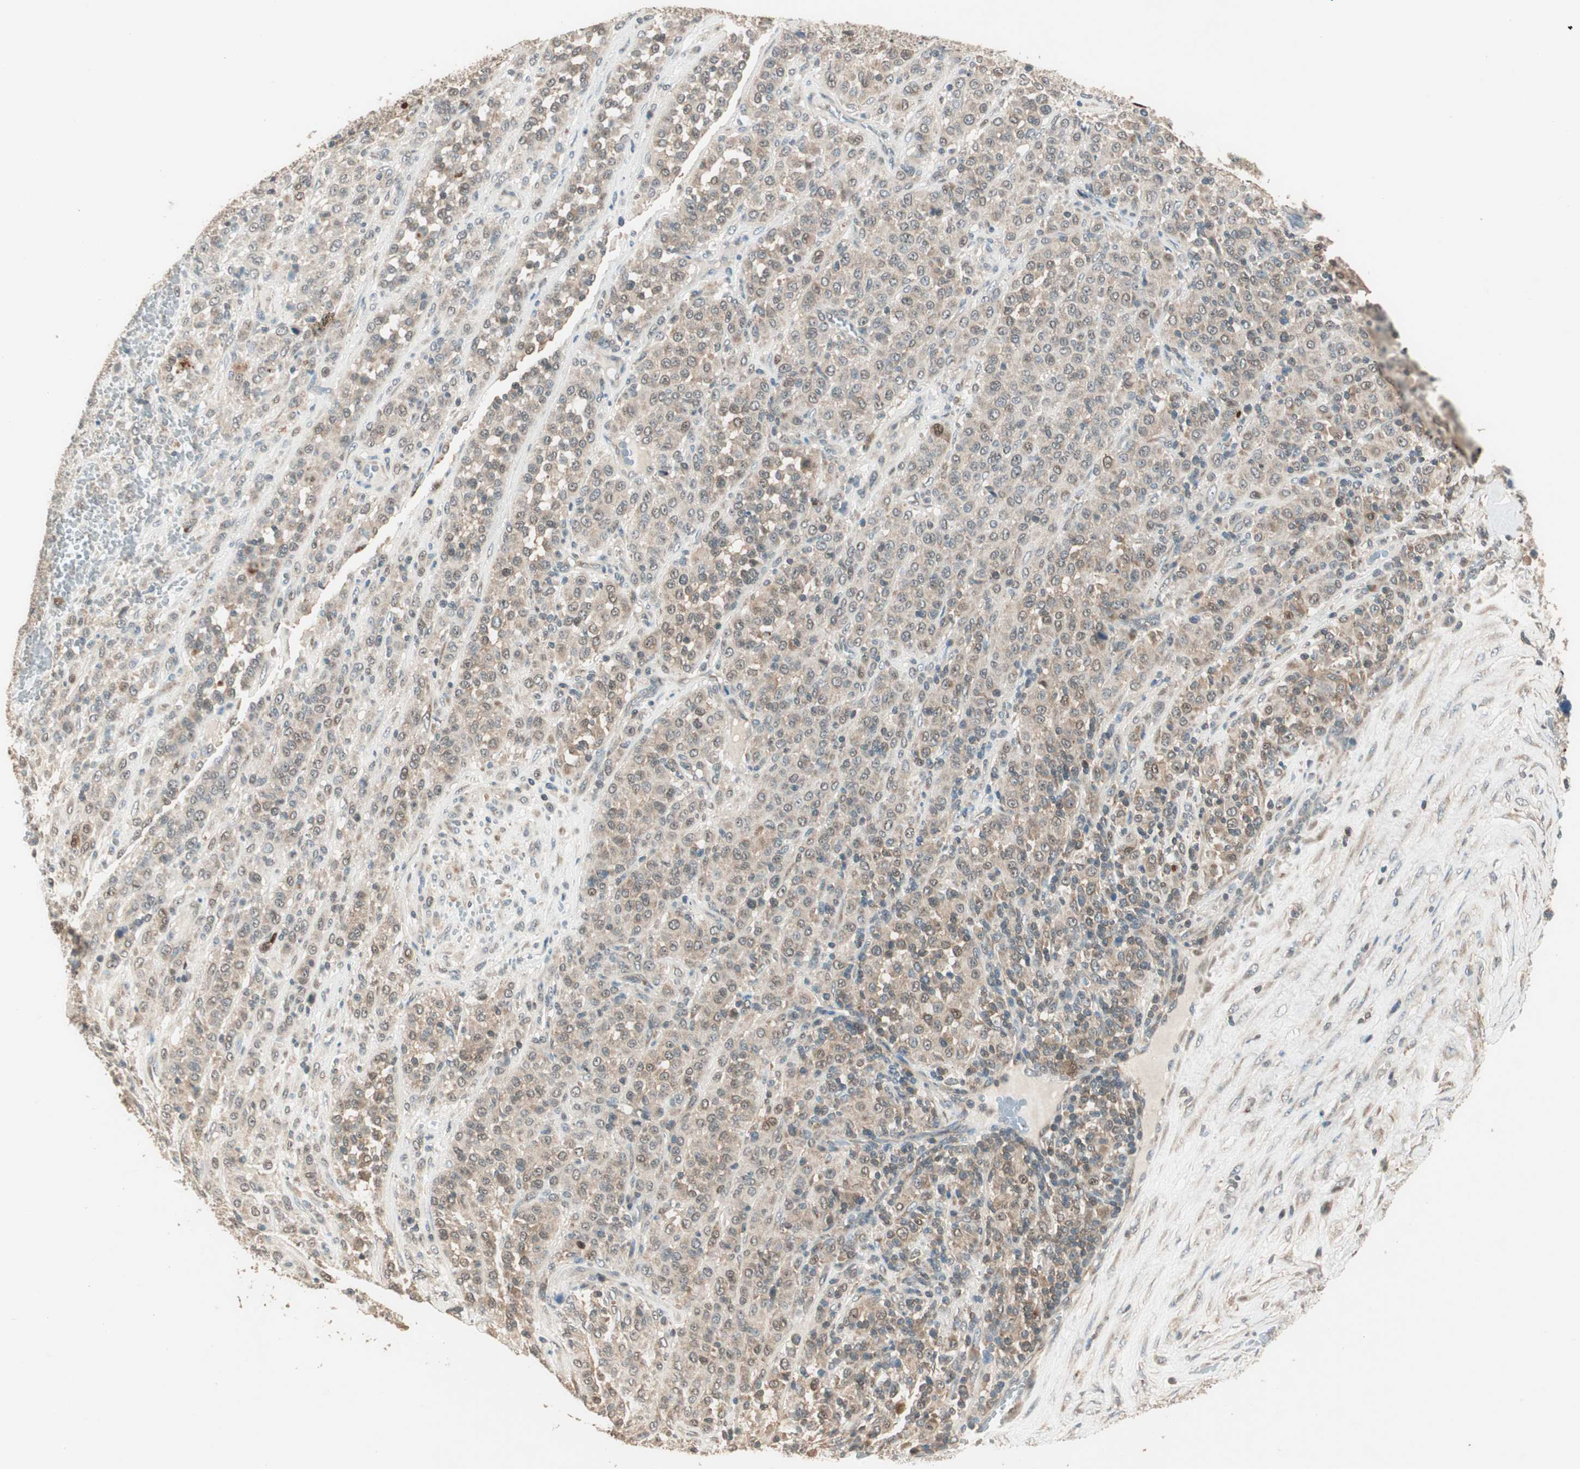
{"staining": {"intensity": "weak", "quantity": ">75%", "location": "cytoplasmic/membranous"}, "tissue": "melanoma", "cell_type": "Tumor cells", "image_type": "cancer", "snomed": [{"axis": "morphology", "description": "Malignant melanoma, Metastatic site"}, {"axis": "topography", "description": "Pancreas"}], "caption": "Weak cytoplasmic/membranous protein positivity is seen in about >75% of tumor cells in melanoma.", "gene": "TRIM21", "patient": {"sex": "female", "age": 30}}